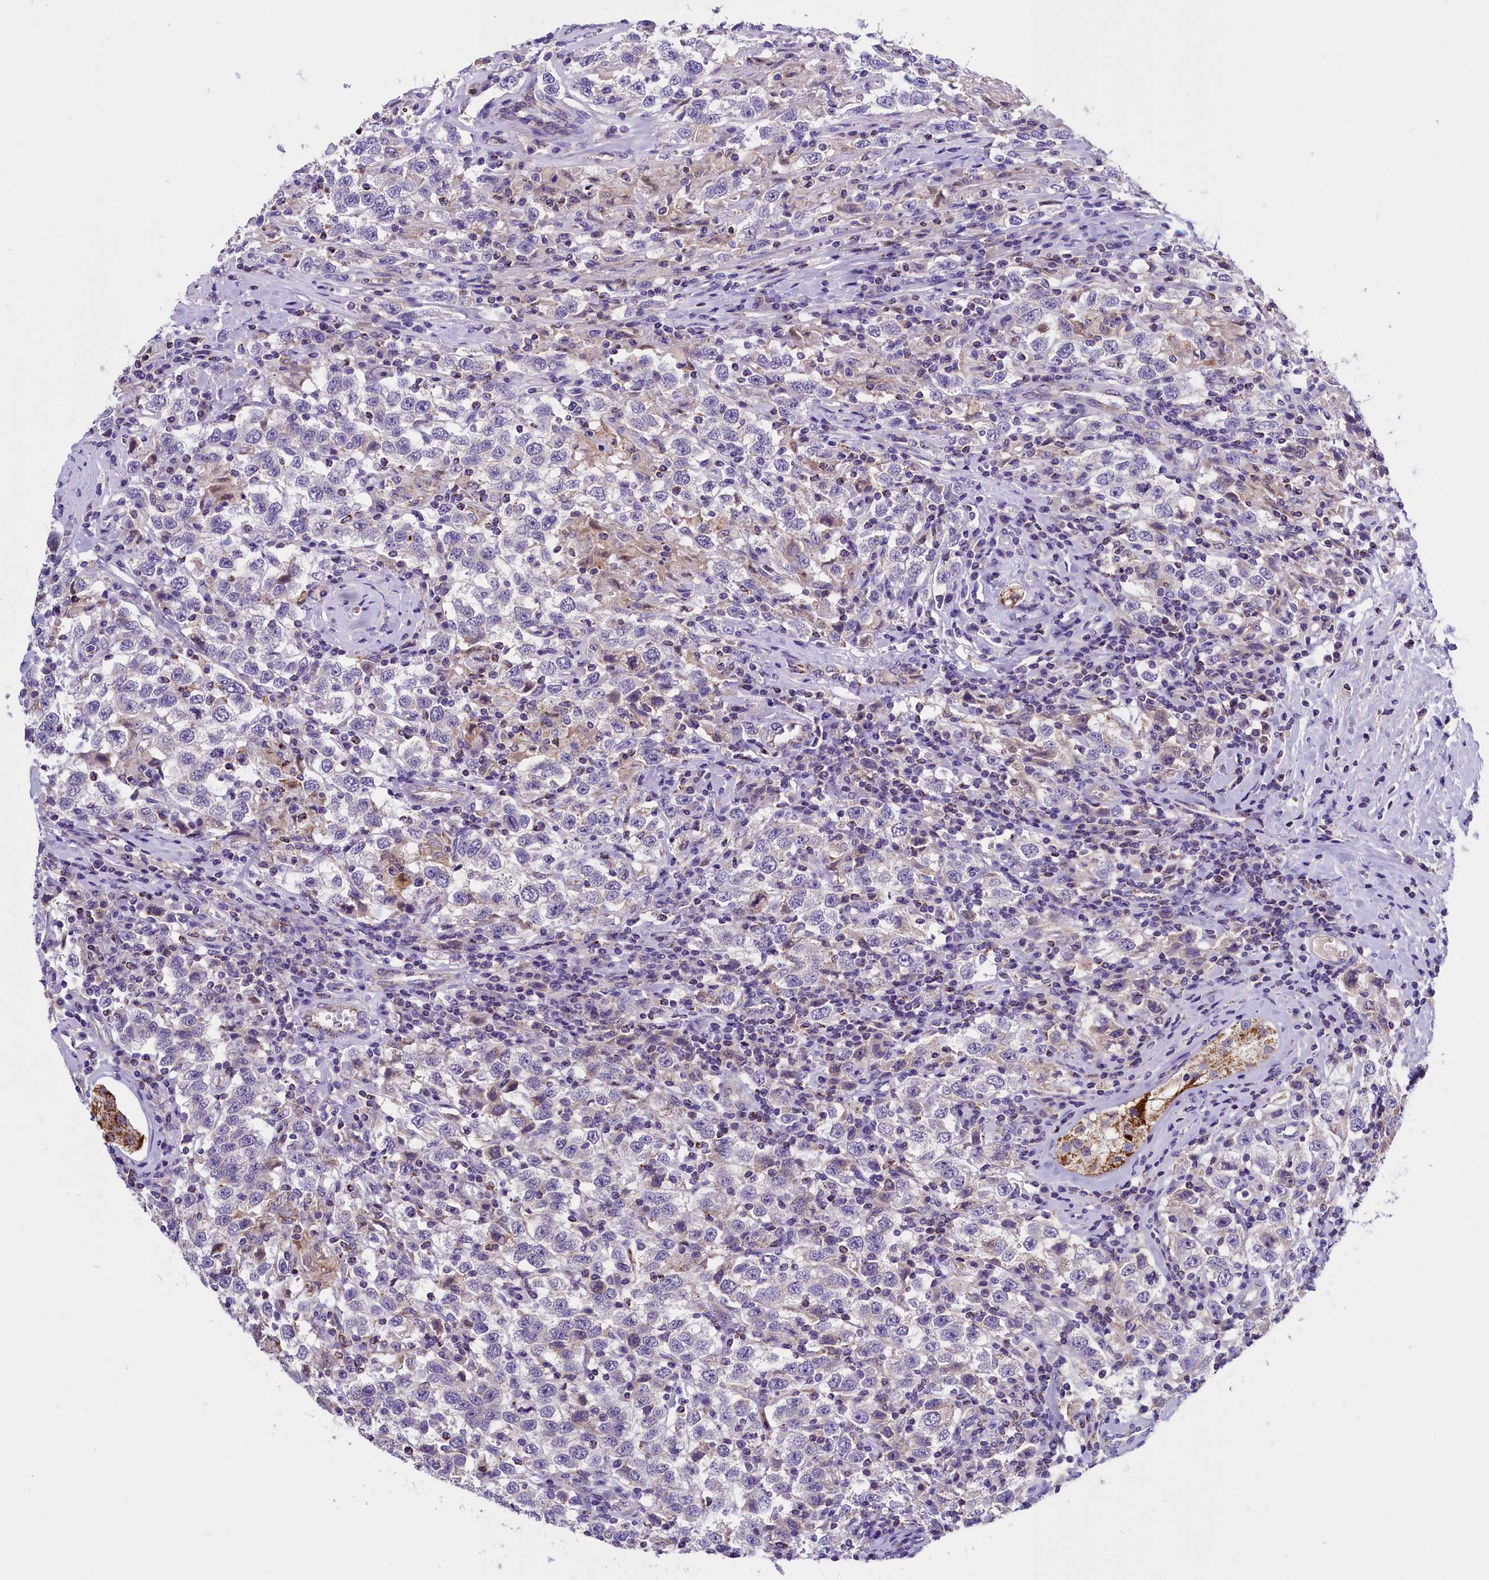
{"staining": {"intensity": "negative", "quantity": "none", "location": "none"}, "tissue": "testis cancer", "cell_type": "Tumor cells", "image_type": "cancer", "snomed": [{"axis": "morphology", "description": "Seminoma, NOS"}, {"axis": "topography", "description": "Testis"}], "caption": "IHC image of neoplastic tissue: testis seminoma stained with DAB (3,3'-diaminobenzidine) displays no significant protein staining in tumor cells. (Immunohistochemistry, brightfield microscopy, high magnification).", "gene": "ABAT", "patient": {"sex": "male", "age": 41}}